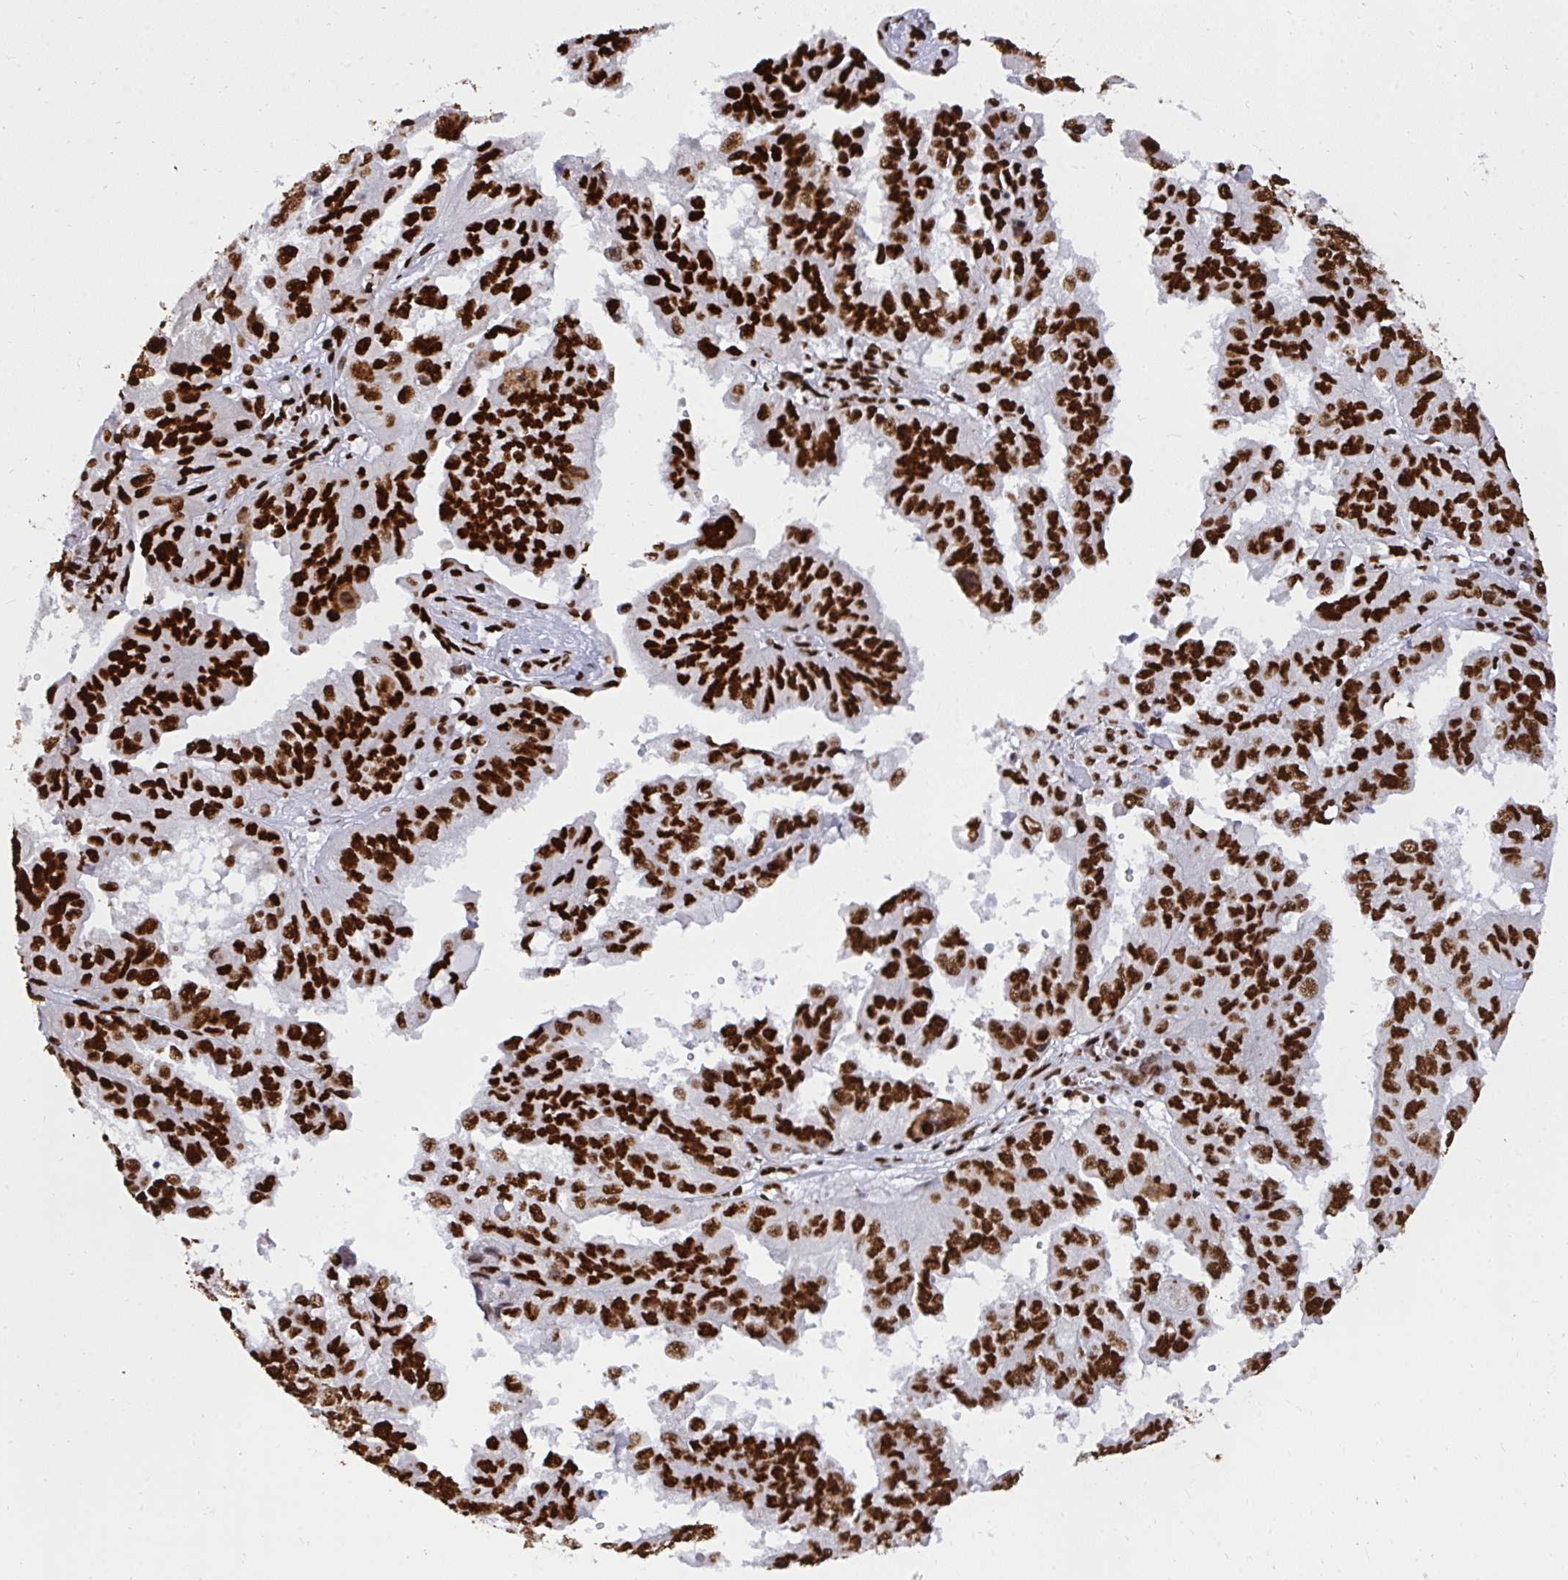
{"staining": {"intensity": "strong", "quantity": ">75%", "location": "nuclear"}, "tissue": "ovarian cancer", "cell_type": "Tumor cells", "image_type": "cancer", "snomed": [{"axis": "morphology", "description": "Cystadenocarcinoma, serous, NOS"}, {"axis": "topography", "description": "Ovary"}], "caption": "Ovarian serous cystadenocarcinoma stained with a brown dye exhibits strong nuclear positive expression in approximately >75% of tumor cells.", "gene": "HNRNPL", "patient": {"sex": "female", "age": 79}}